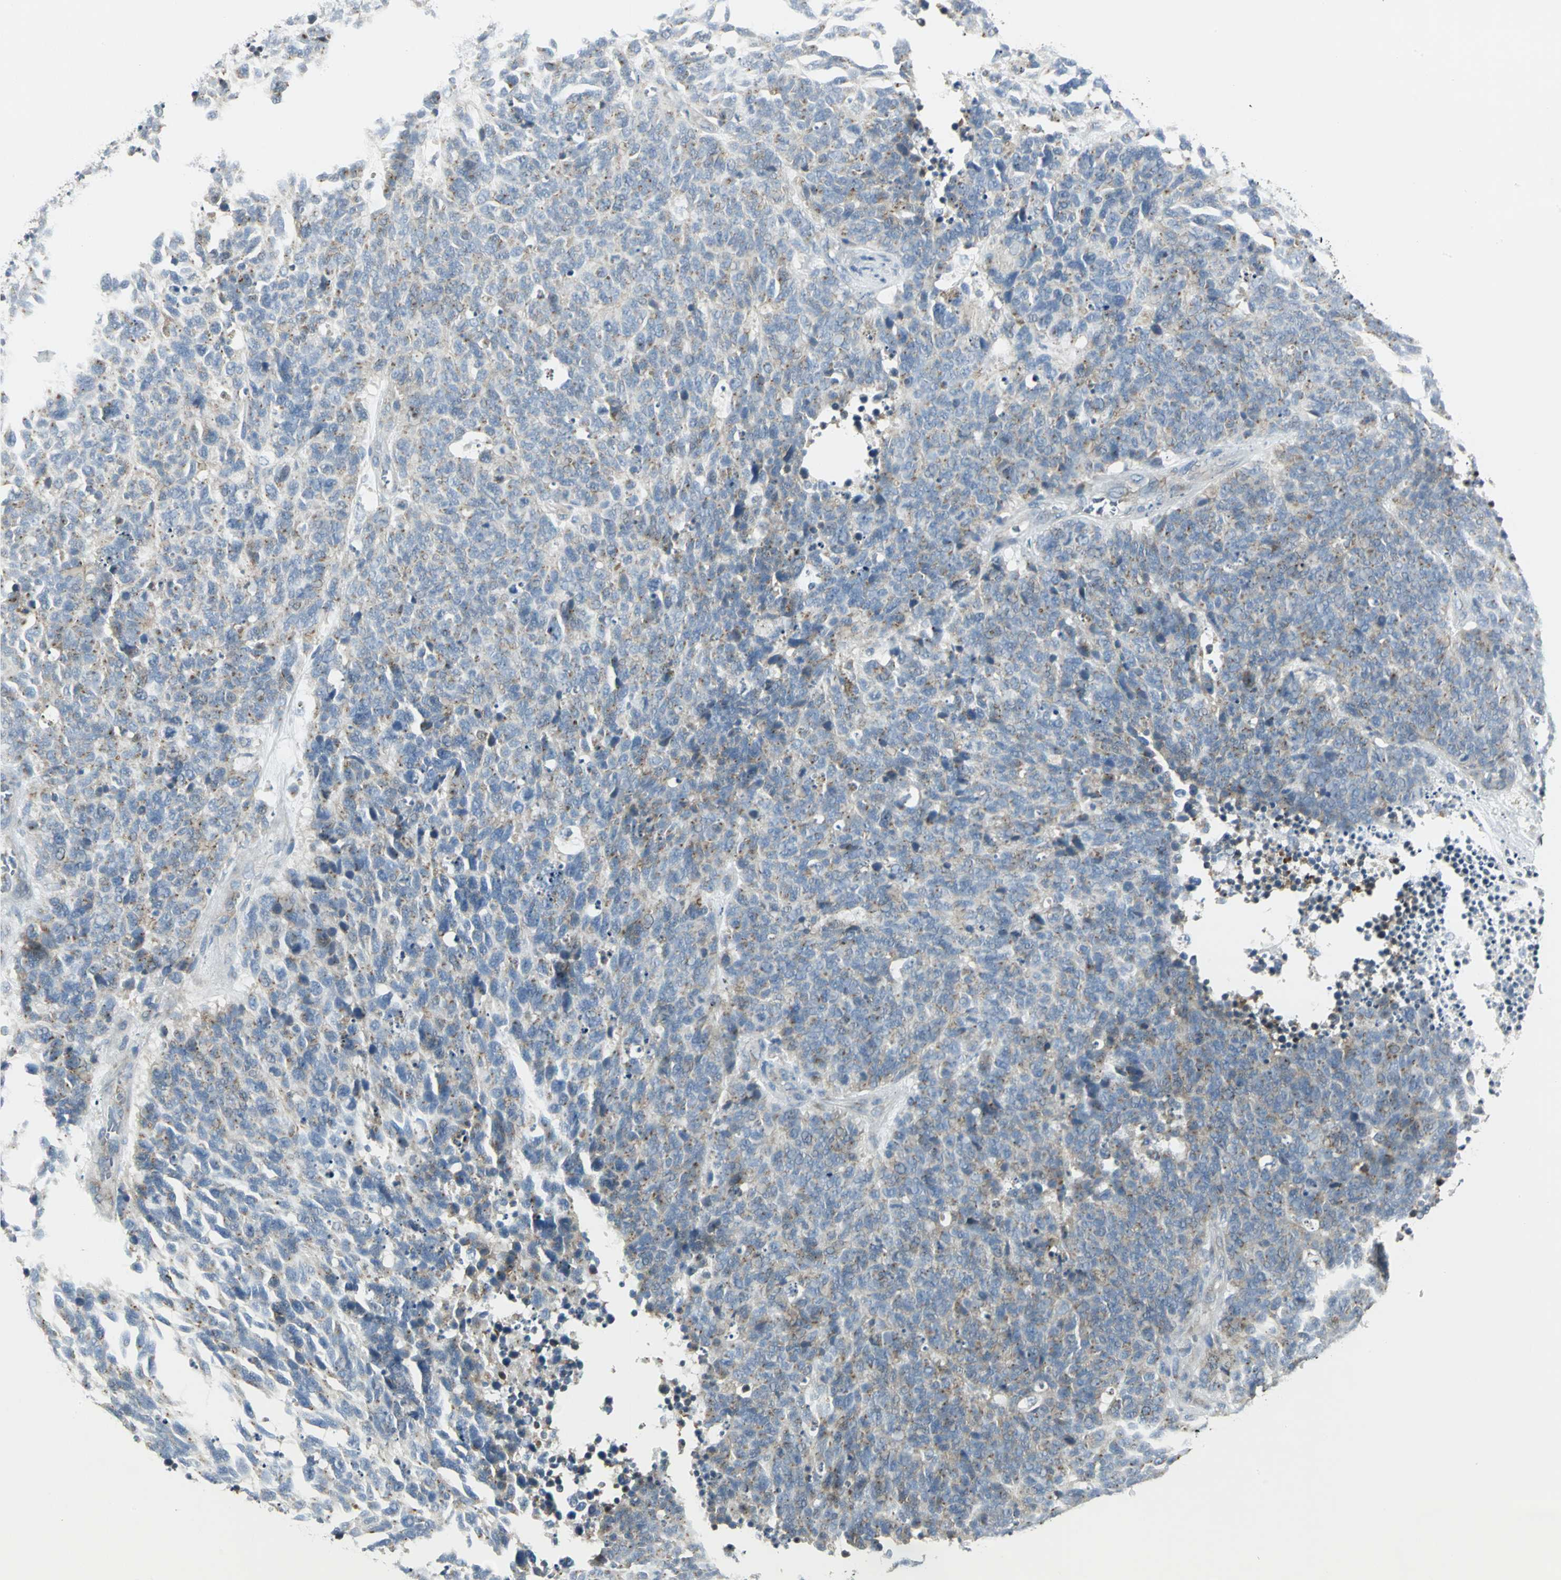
{"staining": {"intensity": "weak", "quantity": "25%-75%", "location": "cytoplasmic/membranous"}, "tissue": "lung cancer", "cell_type": "Tumor cells", "image_type": "cancer", "snomed": [{"axis": "morphology", "description": "Neoplasm, malignant, NOS"}, {"axis": "topography", "description": "Lung"}], "caption": "Immunohistochemical staining of lung cancer (neoplasm (malignant)) exhibits low levels of weak cytoplasmic/membranous protein expression in approximately 25%-75% of tumor cells. (Stains: DAB in brown, nuclei in blue, Microscopy: brightfield microscopy at high magnification).", "gene": "TM9SF2", "patient": {"sex": "female", "age": 58}}